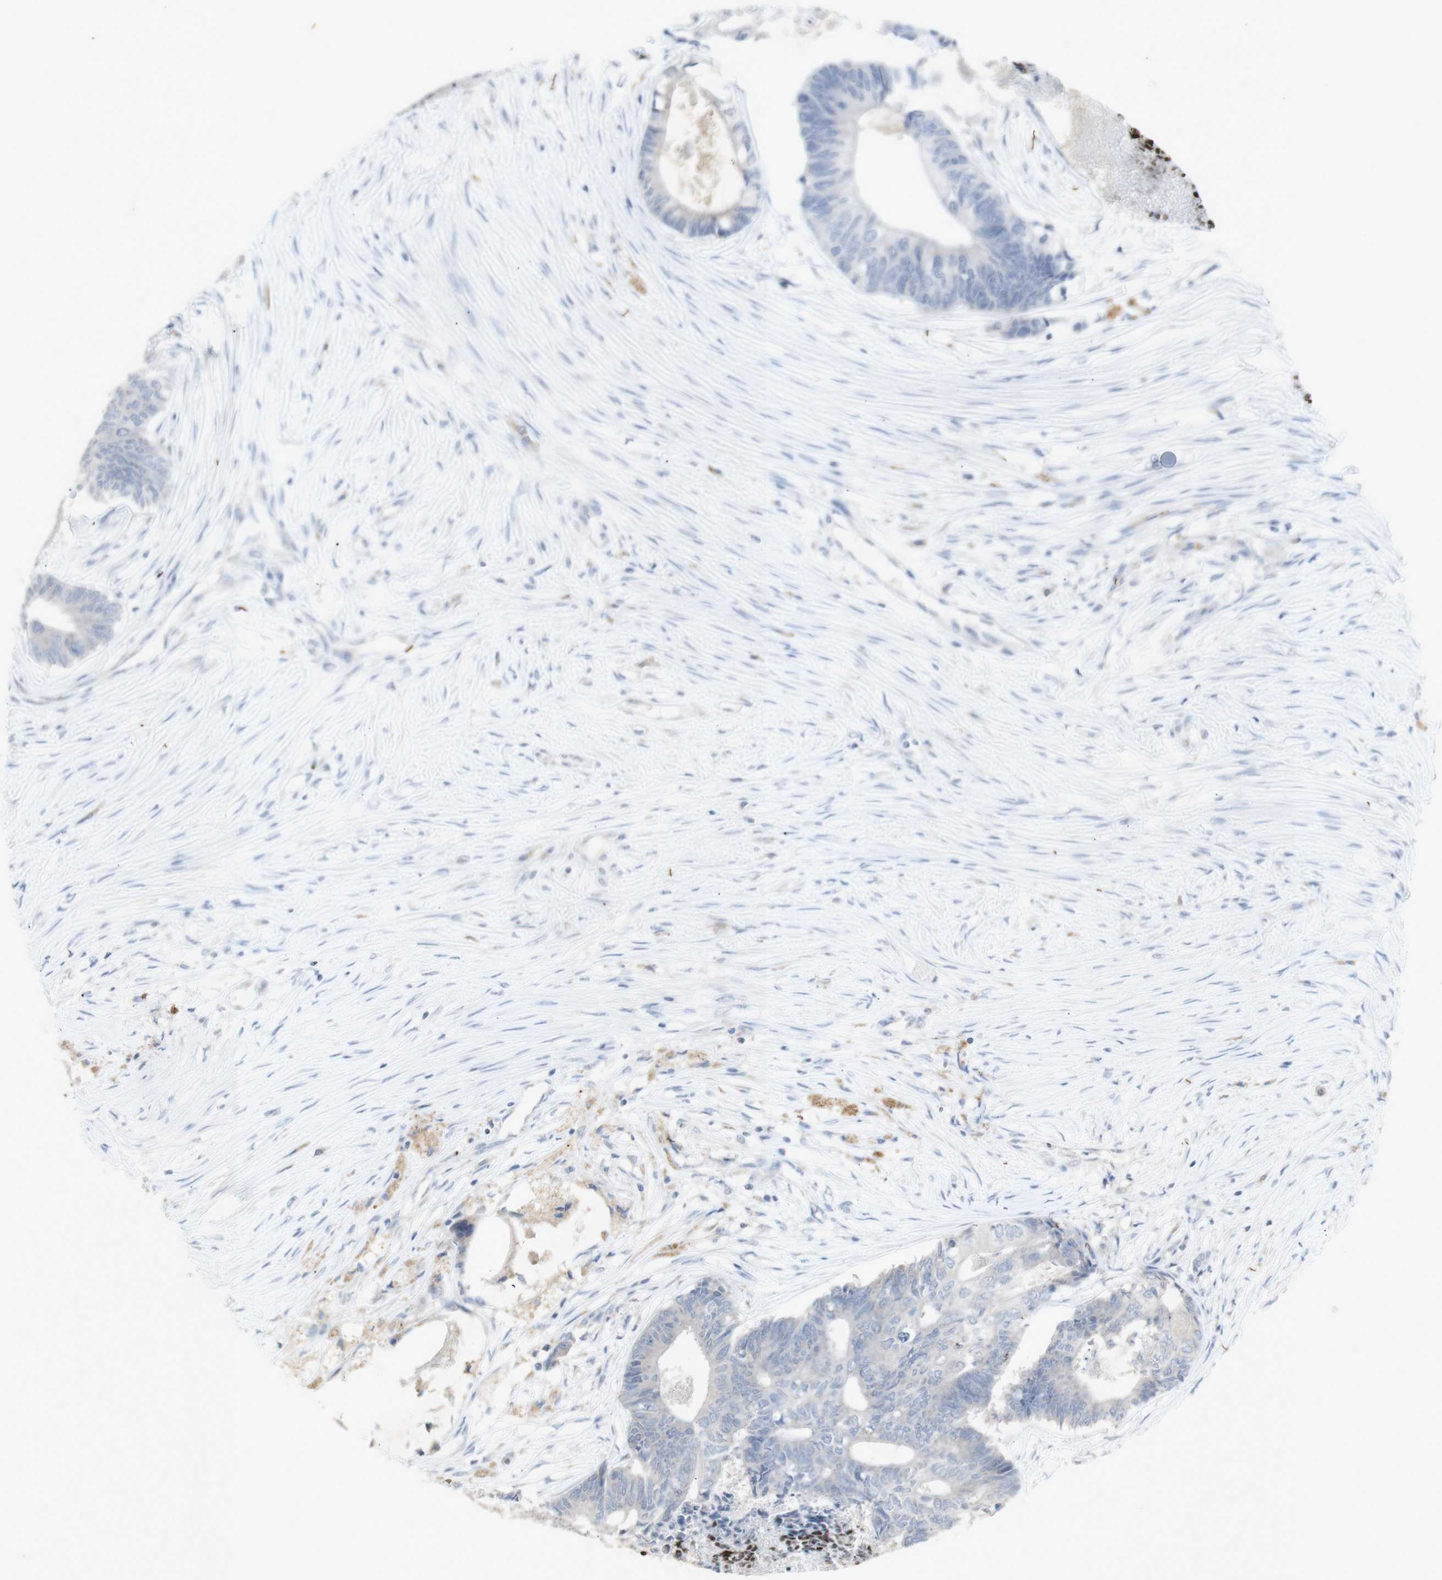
{"staining": {"intensity": "negative", "quantity": "none", "location": "none"}, "tissue": "colorectal cancer", "cell_type": "Tumor cells", "image_type": "cancer", "snomed": [{"axis": "morphology", "description": "Adenocarcinoma, NOS"}, {"axis": "topography", "description": "Rectum"}], "caption": "IHC photomicrograph of adenocarcinoma (colorectal) stained for a protein (brown), which demonstrates no positivity in tumor cells. (DAB (3,3'-diaminobenzidine) immunohistochemistry, high magnification).", "gene": "INS", "patient": {"sex": "male", "age": 63}}